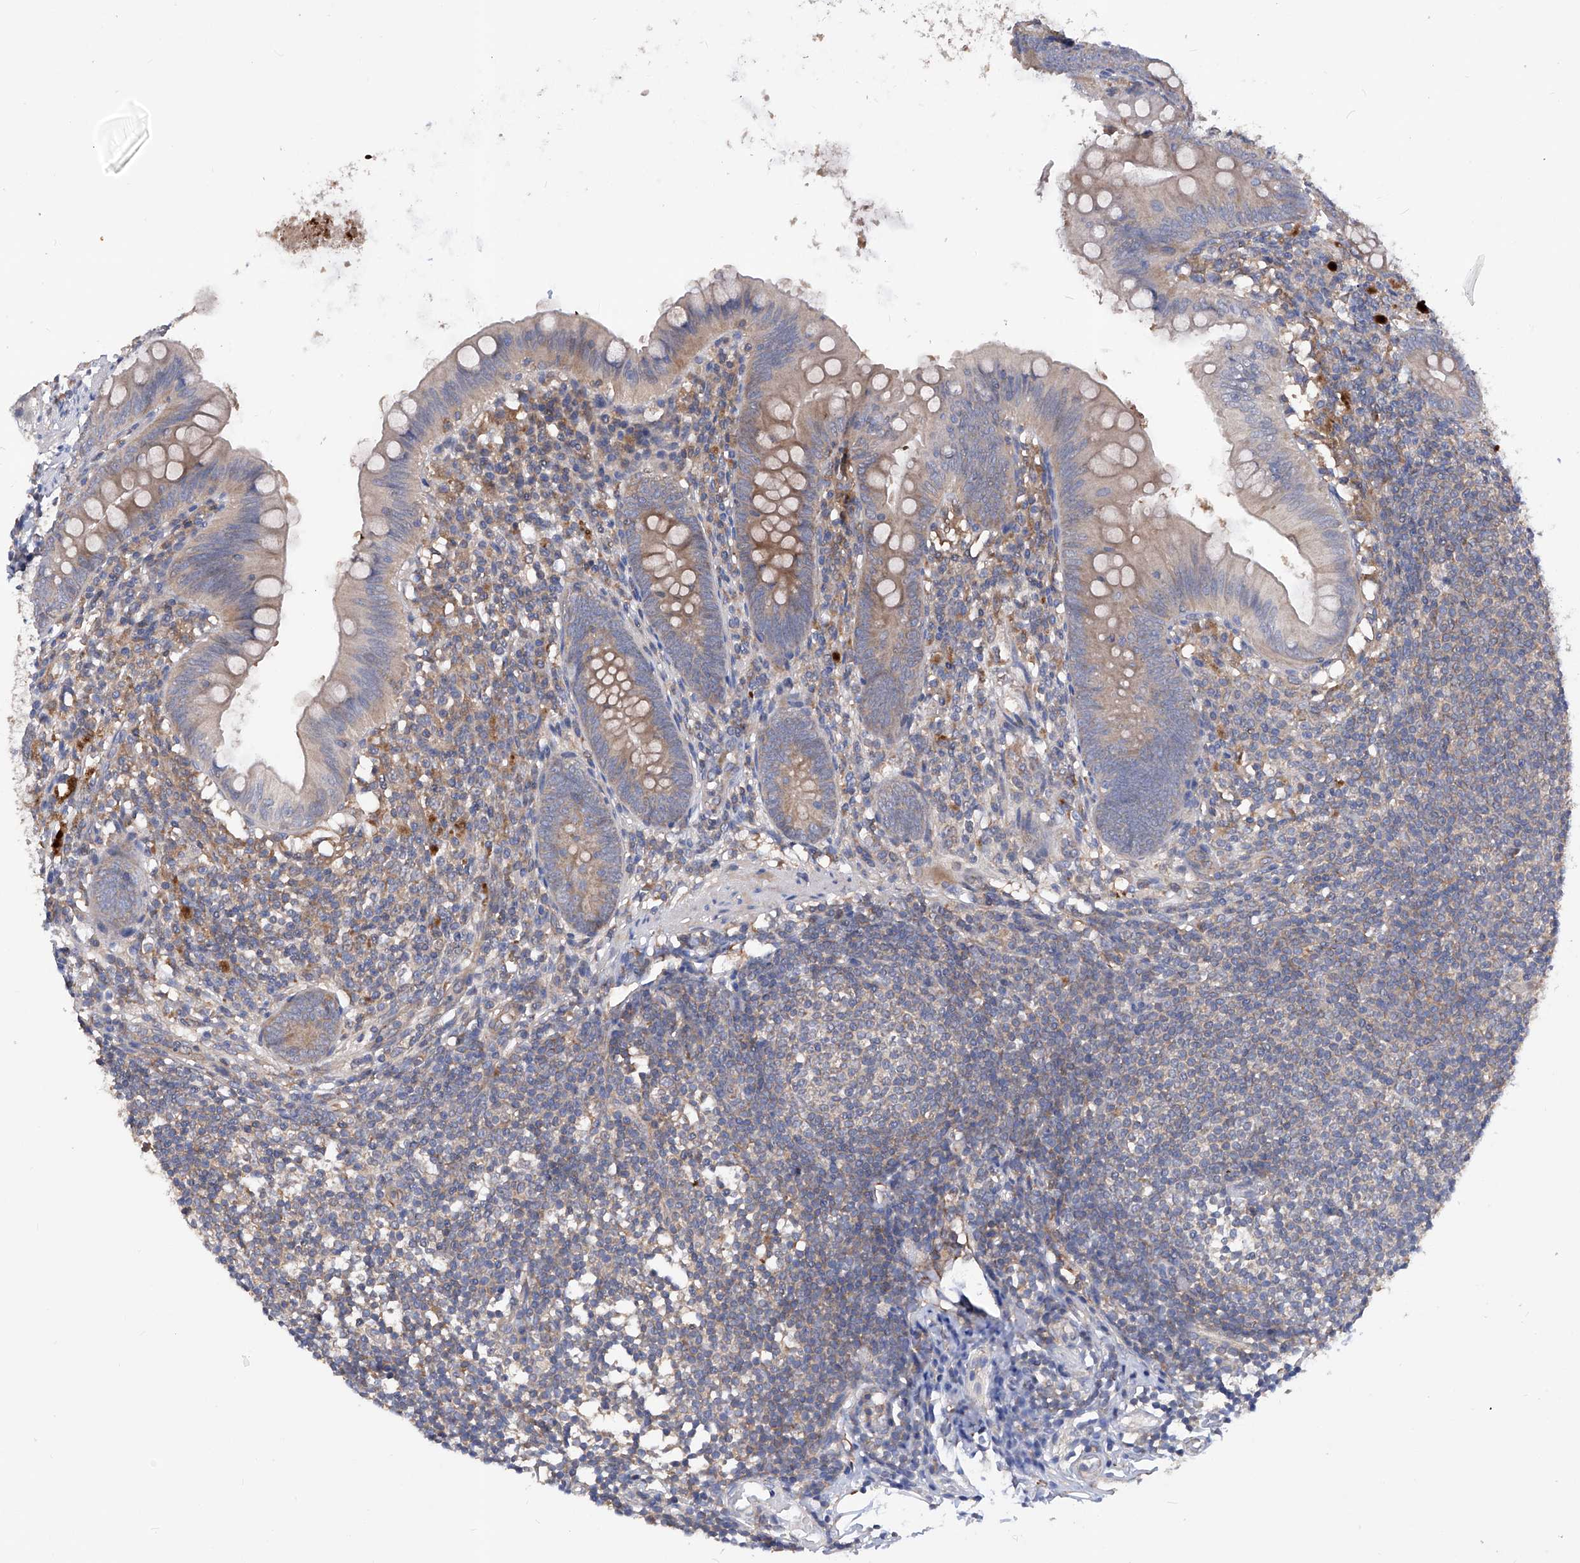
{"staining": {"intensity": "moderate", "quantity": ">75%", "location": "cytoplasmic/membranous"}, "tissue": "appendix", "cell_type": "Glandular cells", "image_type": "normal", "snomed": [{"axis": "morphology", "description": "Normal tissue, NOS"}, {"axis": "topography", "description": "Appendix"}], "caption": "IHC of normal human appendix shows medium levels of moderate cytoplasmic/membranous staining in approximately >75% of glandular cells.", "gene": "SPATA20", "patient": {"sex": "female", "age": 62}}